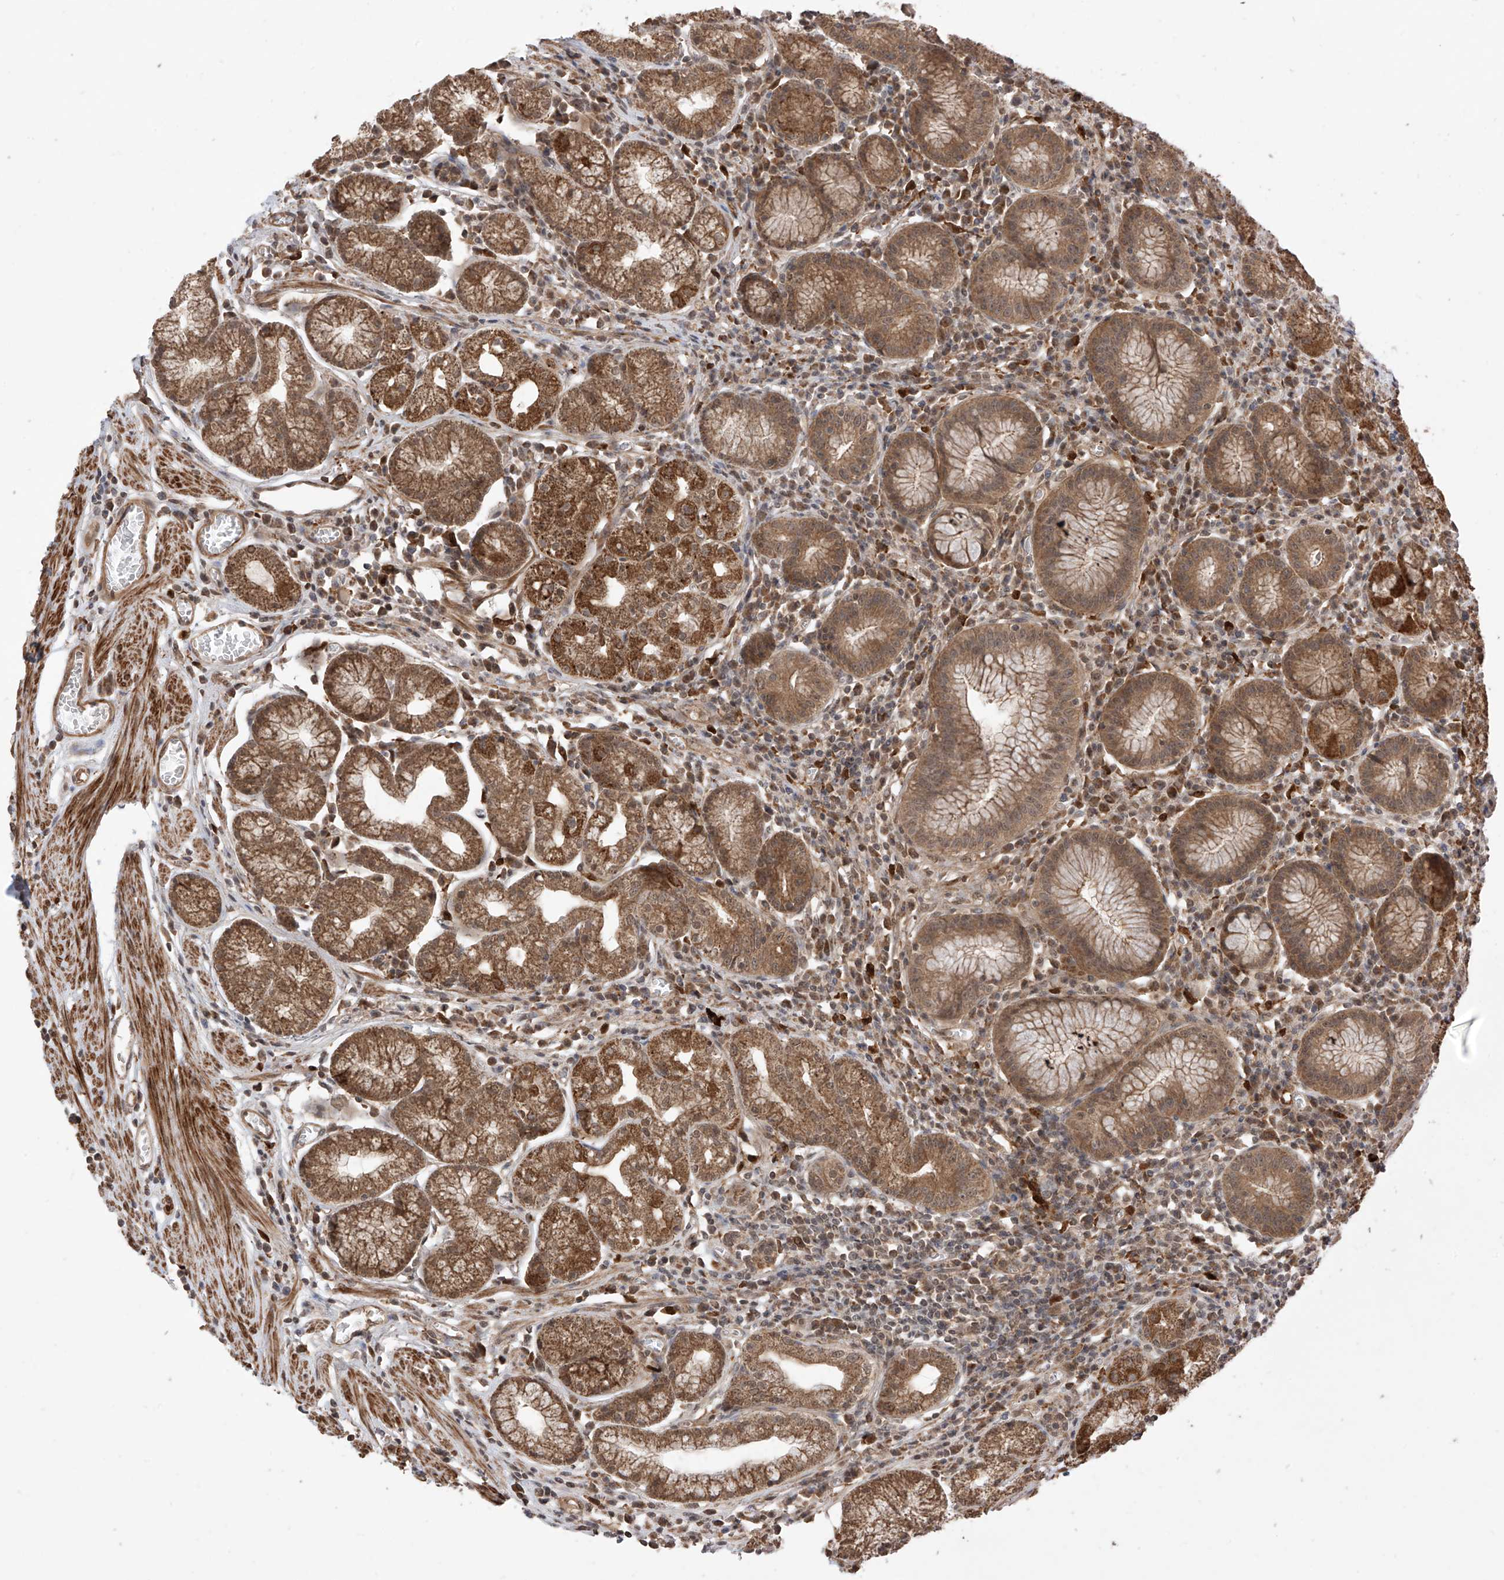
{"staining": {"intensity": "strong", "quantity": ">75%", "location": "cytoplasmic/membranous,nuclear"}, "tissue": "stomach", "cell_type": "Glandular cells", "image_type": "normal", "snomed": [{"axis": "morphology", "description": "Normal tissue, NOS"}, {"axis": "topography", "description": "Stomach"}], "caption": "The photomicrograph reveals a brown stain indicating the presence of a protein in the cytoplasmic/membranous,nuclear of glandular cells in stomach.", "gene": "LATS1", "patient": {"sex": "male", "age": 55}}